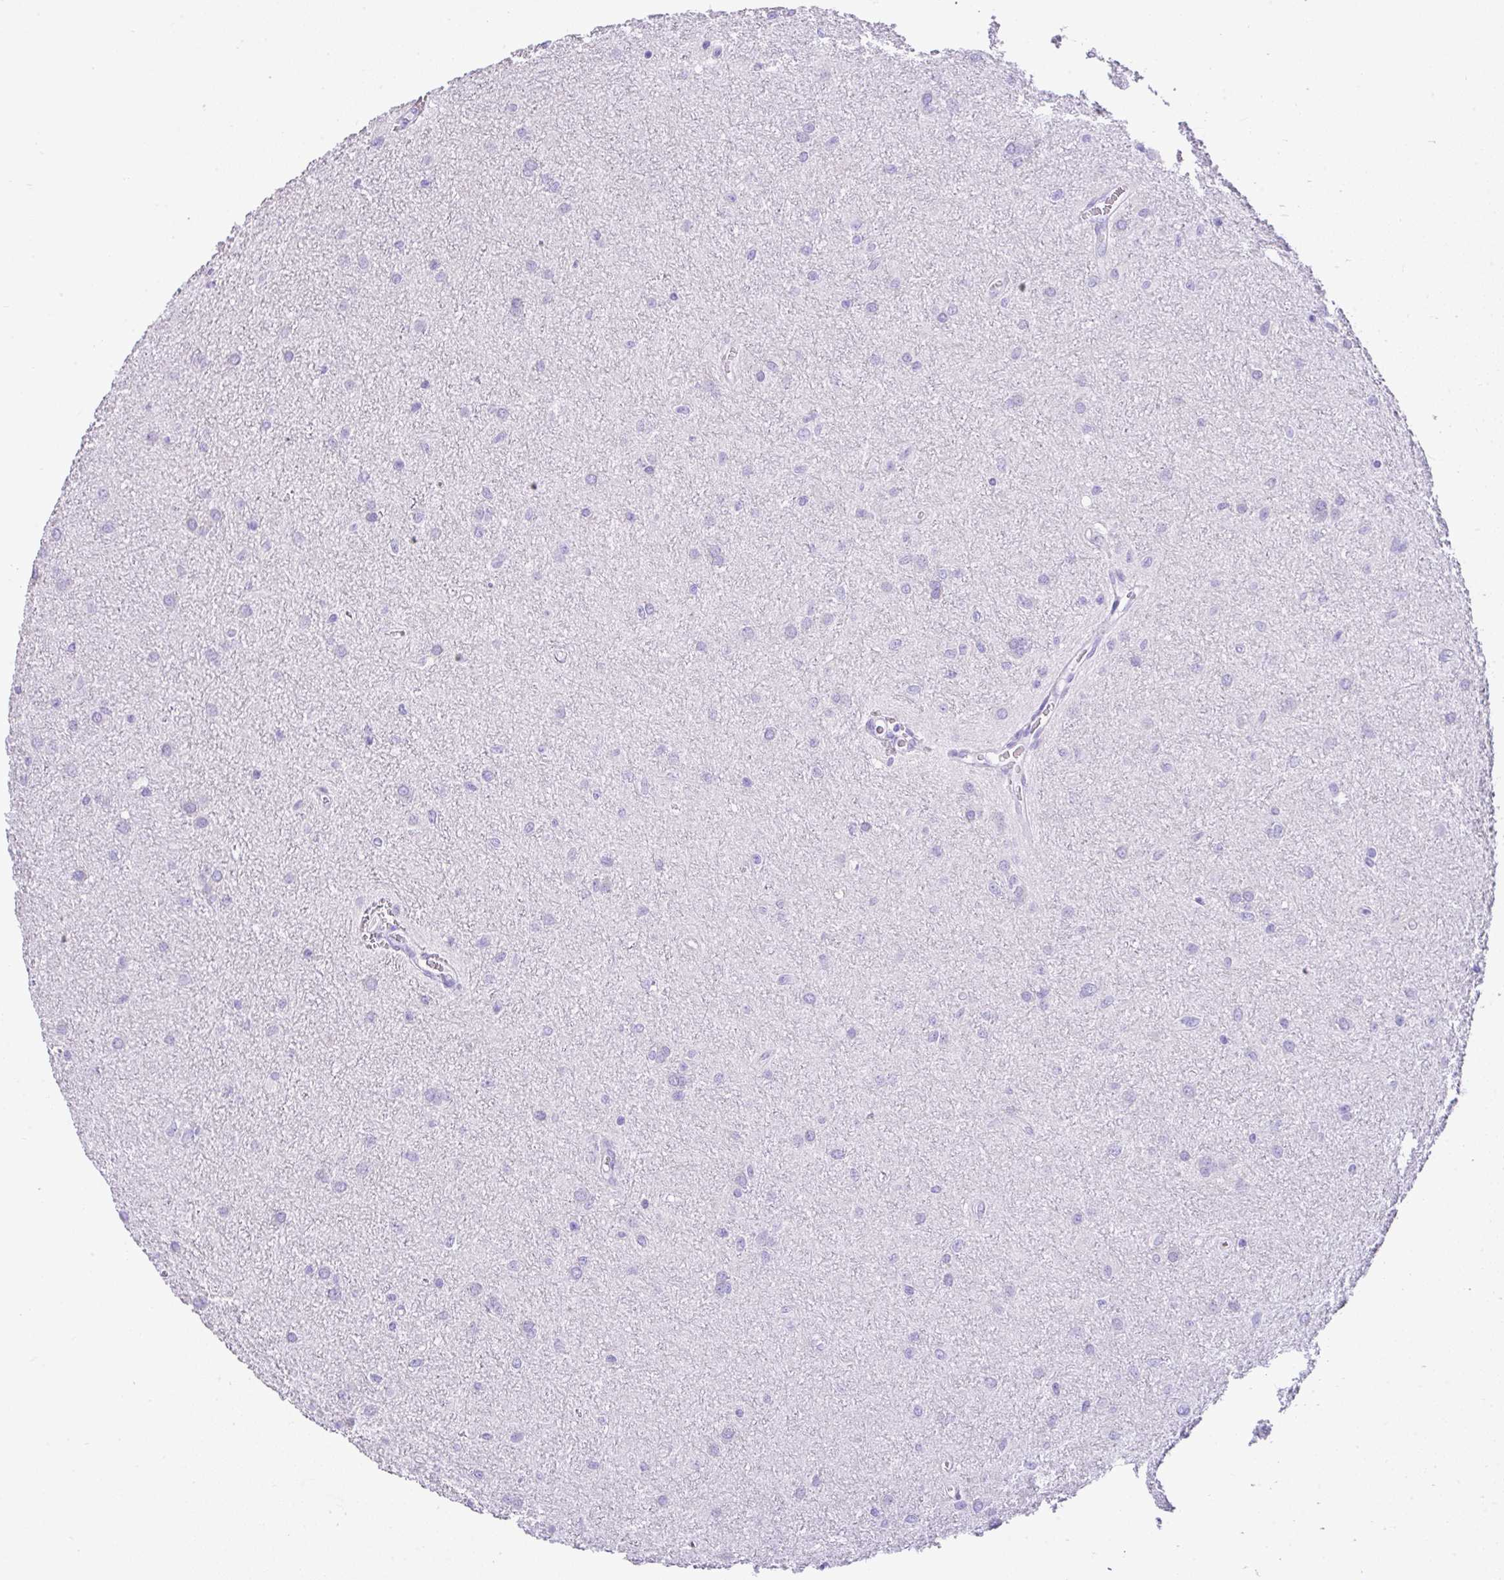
{"staining": {"intensity": "negative", "quantity": "none", "location": "none"}, "tissue": "glioma", "cell_type": "Tumor cells", "image_type": "cancer", "snomed": [{"axis": "morphology", "description": "Glioma, malignant, Low grade"}, {"axis": "topography", "description": "Cerebellum"}], "caption": "Immunohistochemistry micrograph of neoplastic tissue: human malignant low-grade glioma stained with DAB (3,3'-diaminobenzidine) reveals no significant protein positivity in tumor cells.", "gene": "SLC13A1", "patient": {"sex": "female", "age": 5}}